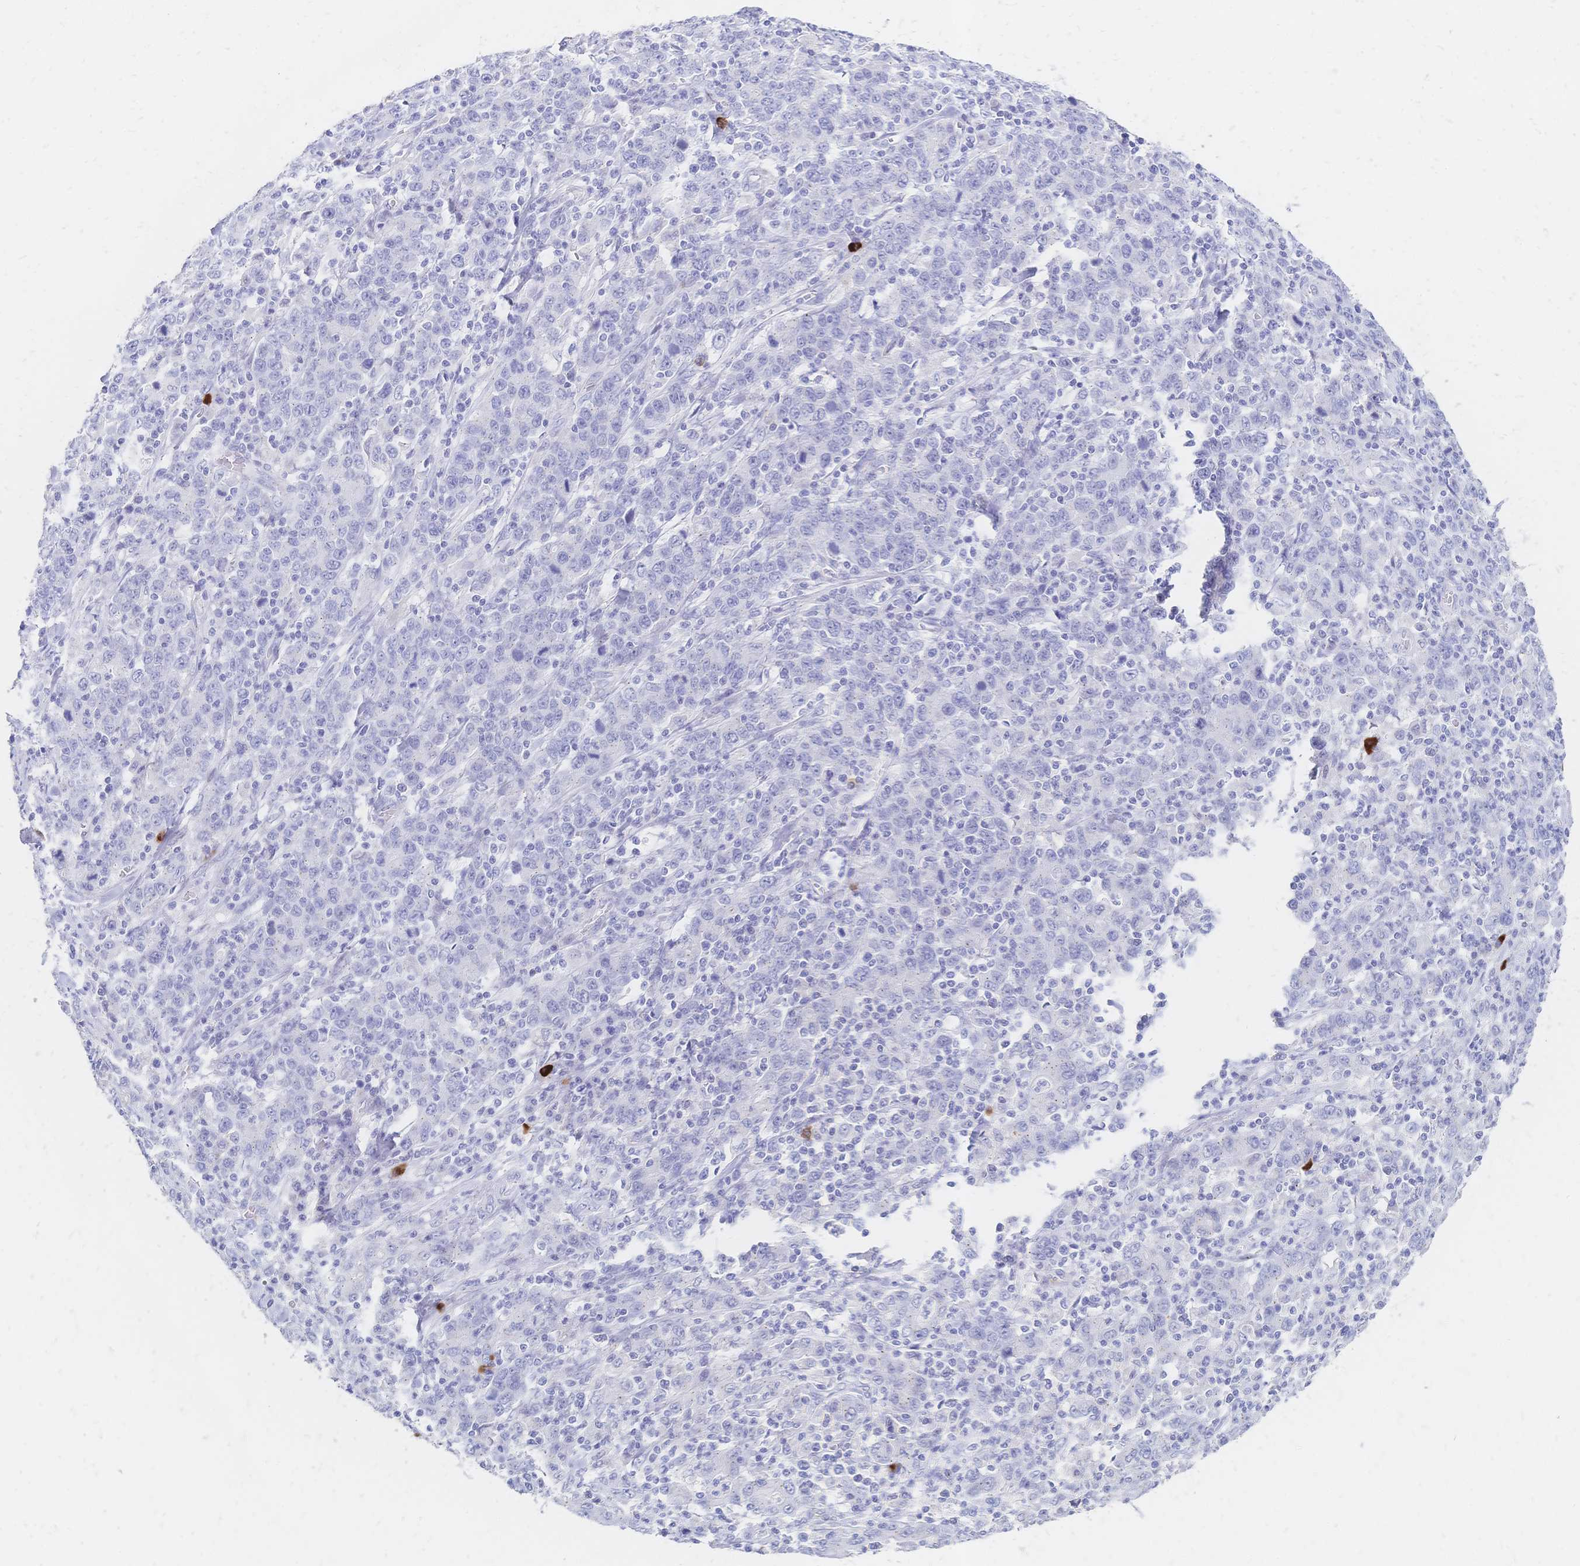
{"staining": {"intensity": "negative", "quantity": "none", "location": "none"}, "tissue": "stomach cancer", "cell_type": "Tumor cells", "image_type": "cancer", "snomed": [{"axis": "morphology", "description": "Adenocarcinoma, NOS"}, {"axis": "topography", "description": "Stomach, upper"}], "caption": "Immunohistochemistry of adenocarcinoma (stomach) exhibits no positivity in tumor cells.", "gene": "PSORS1C2", "patient": {"sex": "male", "age": 69}}